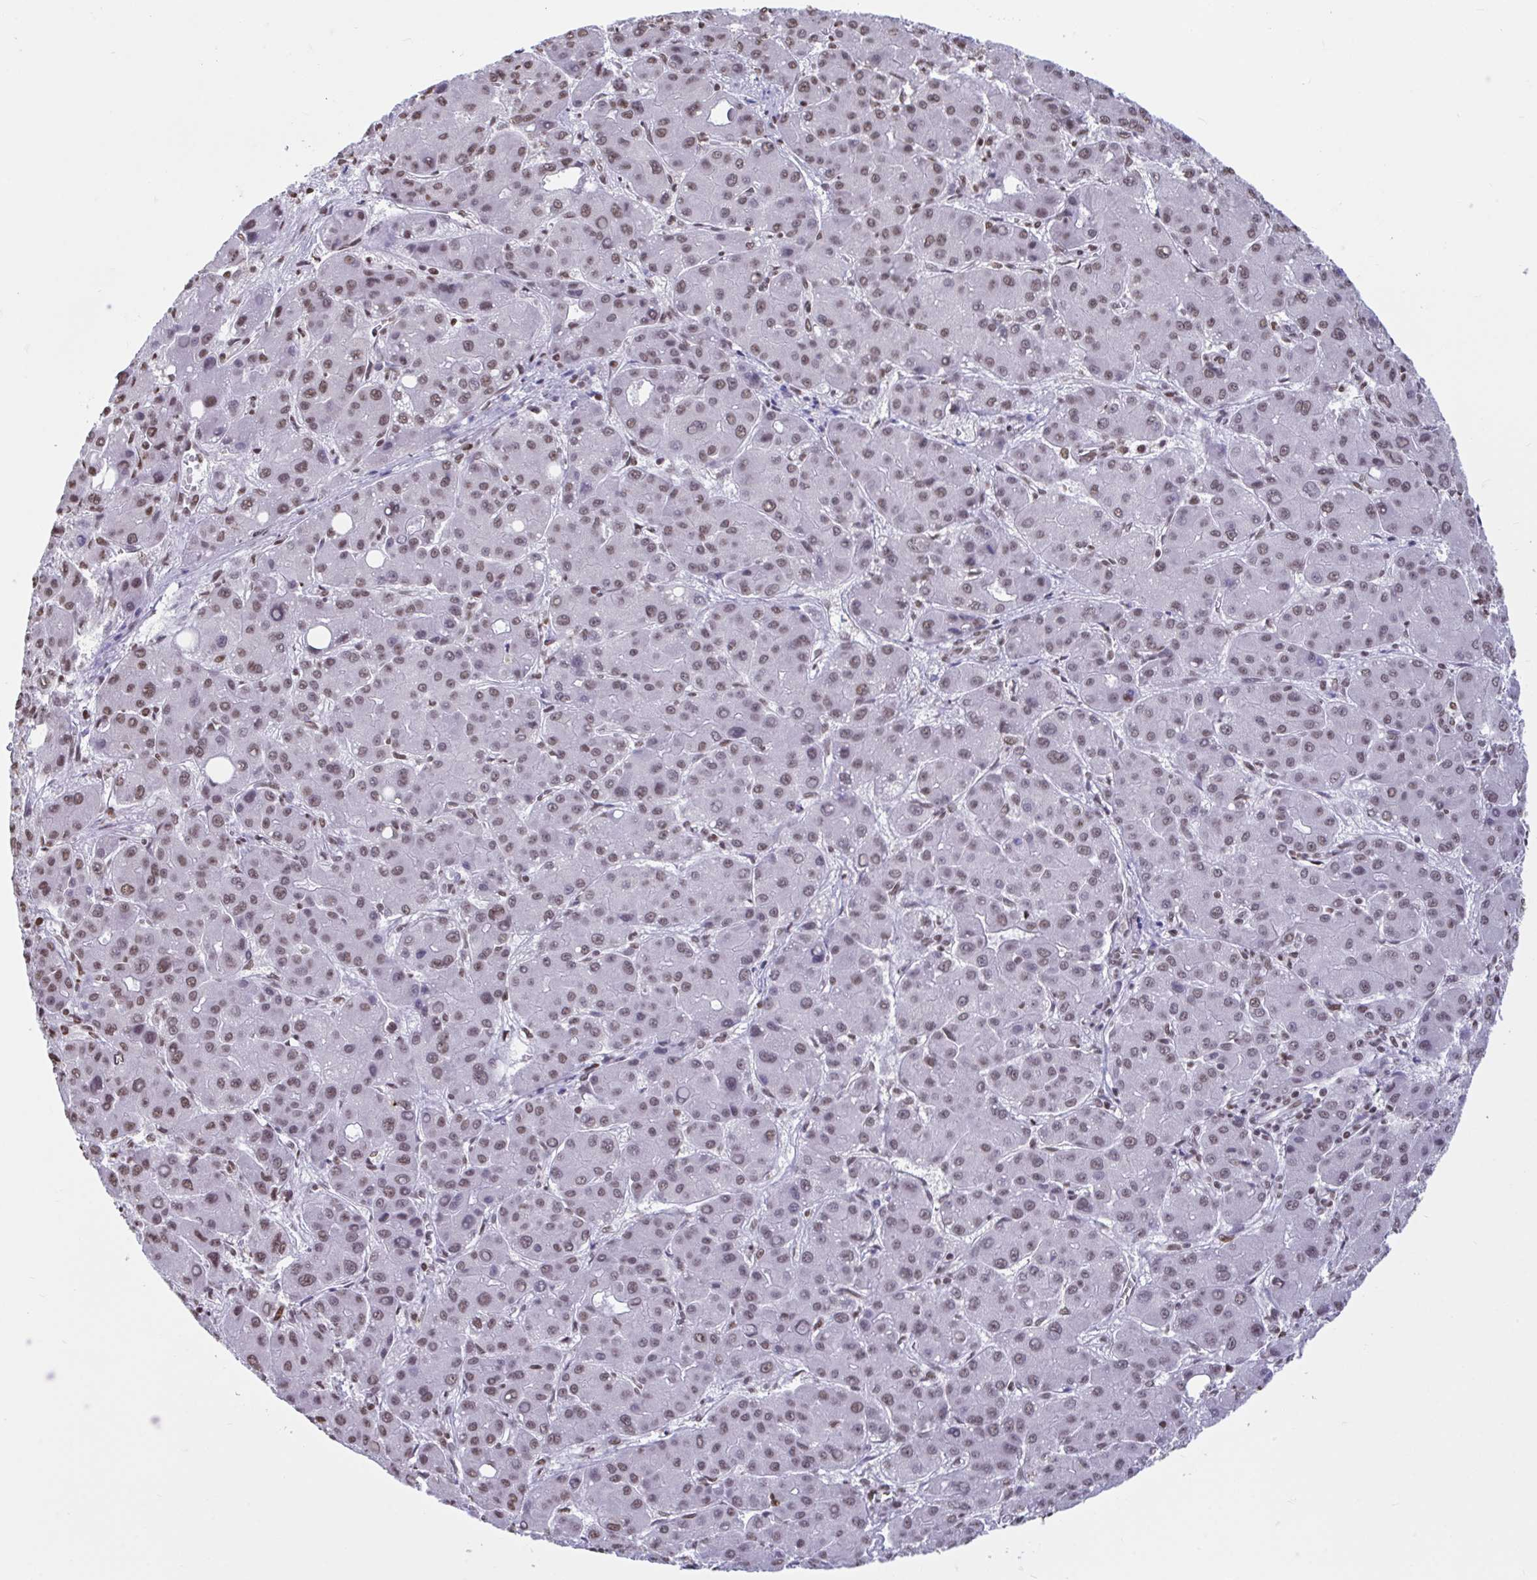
{"staining": {"intensity": "moderate", "quantity": ">75%", "location": "nuclear"}, "tissue": "liver cancer", "cell_type": "Tumor cells", "image_type": "cancer", "snomed": [{"axis": "morphology", "description": "Carcinoma, Hepatocellular, NOS"}, {"axis": "topography", "description": "Liver"}], "caption": "Liver hepatocellular carcinoma stained with a protein marker displays moderate staining in tumor cells.", "gene": "HNRNPDL", "patient": {"sex": "male", "age": 55}}